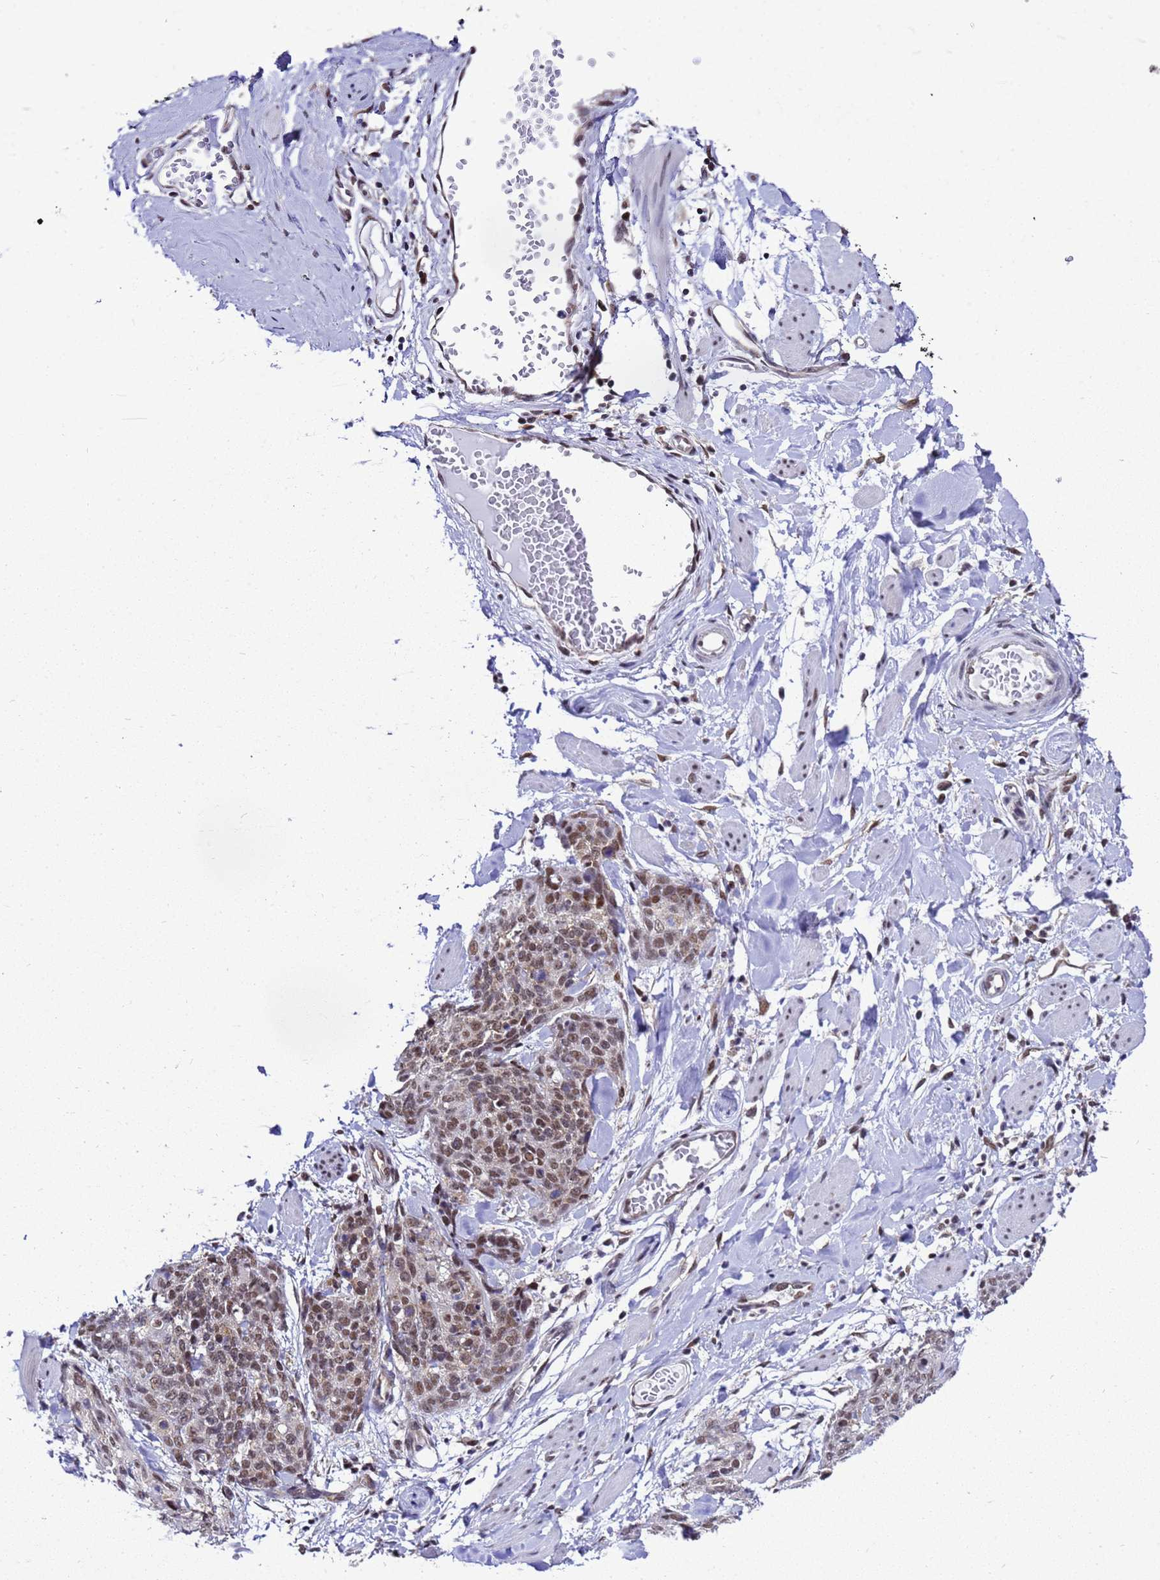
{"staining": {"intensity": "weak", "quantity": "25%-75%", "location": "cytoplasmic/membranous,nuclear"}, "tissue": "skin cancer", "cell_type": "Tumor cells", "image_type": "cancer", "snomed": [{"axis": "morphology", "description": "Squamous cell carcinoma, NOS"}, {"axis": "topography", "description": "Skin"}, {"axis": "topography", "description": "Vulva"}], "caption": "Protein analysis of skin cancer tissue reveals weak cytoplasmic/membranous and nuclear expression in about 25%-75% of tumor cells. (DAB (3,3'-diaminobenzidine) = brown stain, brightfield microscopy at high magnification).", "gene": "SMN1", "patient": {"sex": "female", "age": 85}}